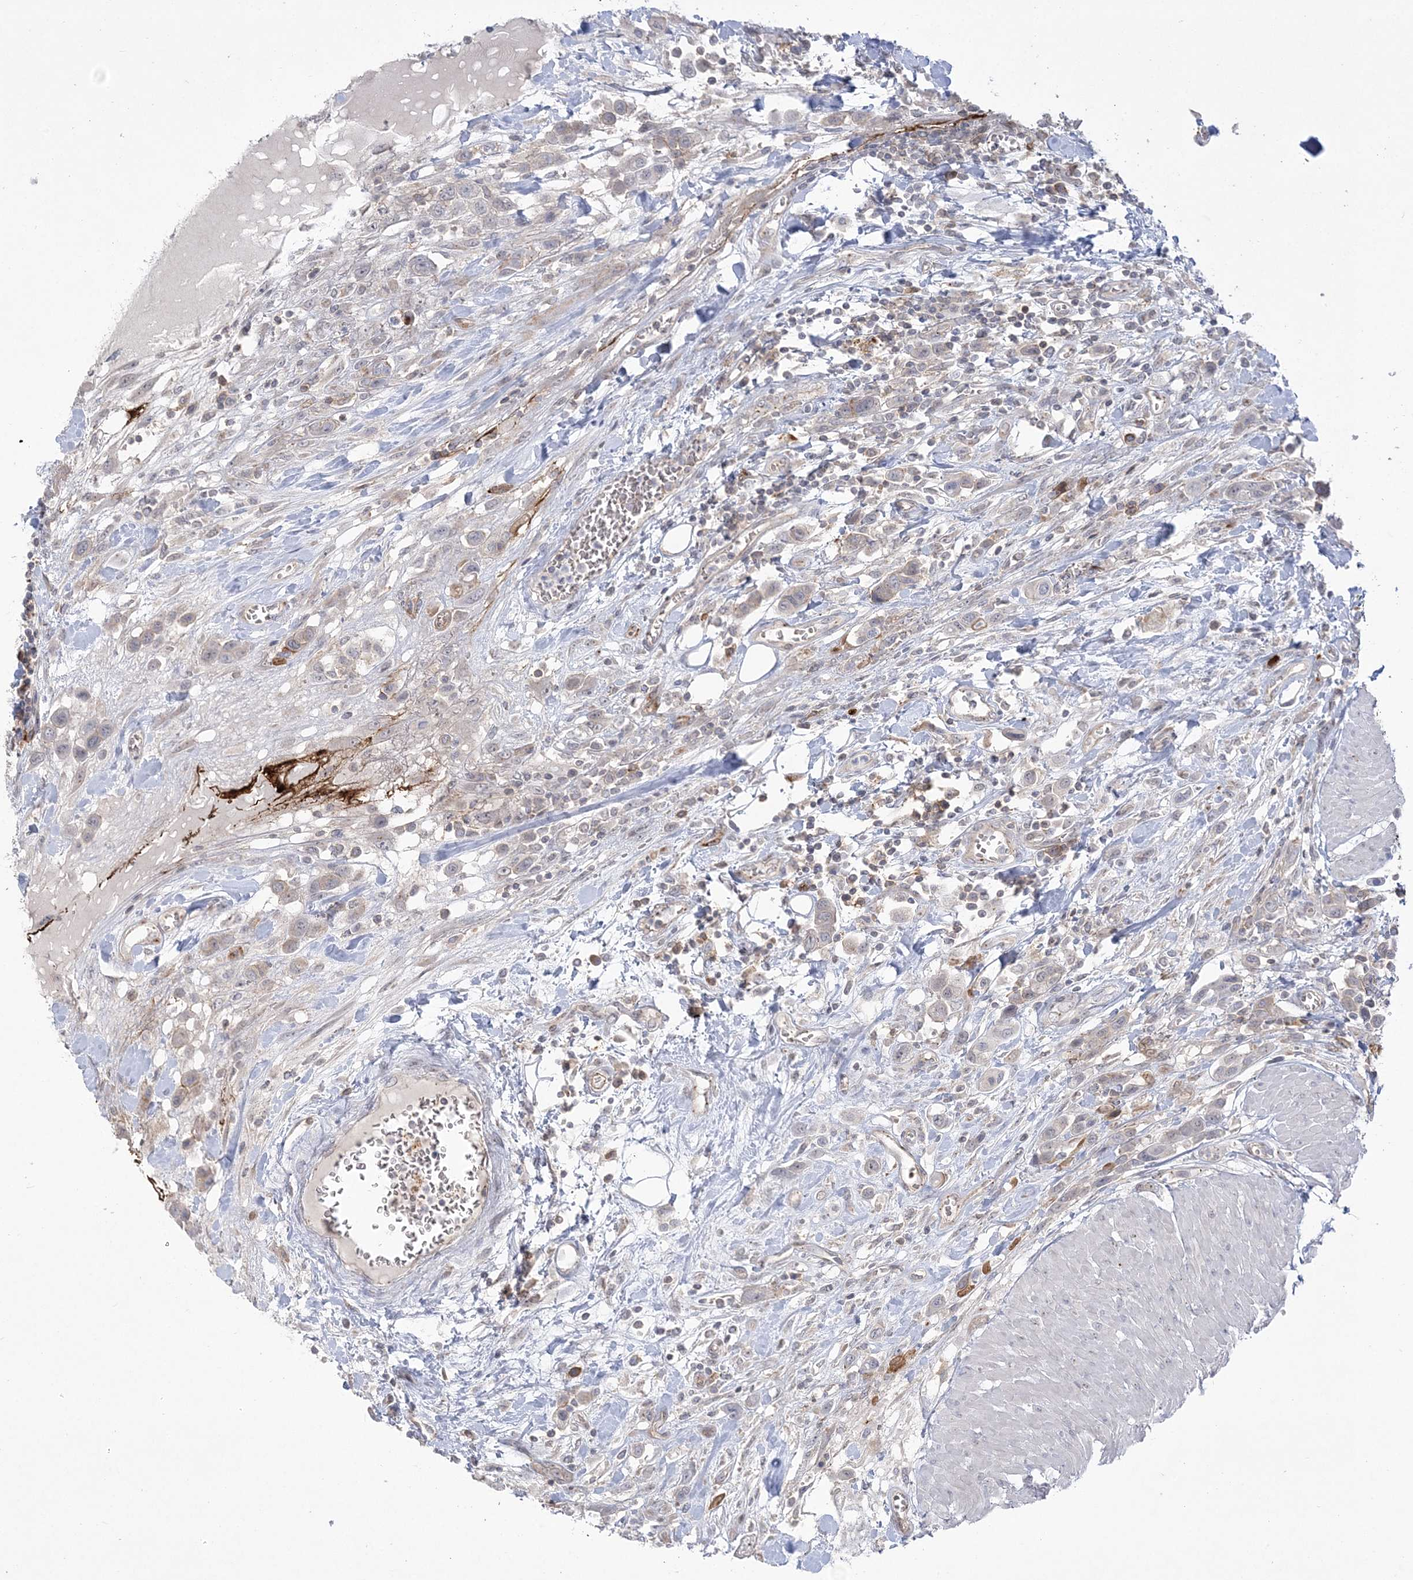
{"staining": {"intensity": "weak", "quantity": "<25%", "location": "cytoplasmic/membranous"}, "tissue": "urothelial cancer", "cell_type": "Tumor cells", "image_type": "cancer", "snomed": [{"axis": "morphology", "description": "Urothelial carcinoma, High grade"}, {"axis": "topography", "description": "Urinary bladder"}], "caption": "Urothelial cancer was stained to show a protein in brown. There is no significant staining in tumor cells.", "gene": "ADAMTS12", "patient": {"sex": "male", "age": 50}}